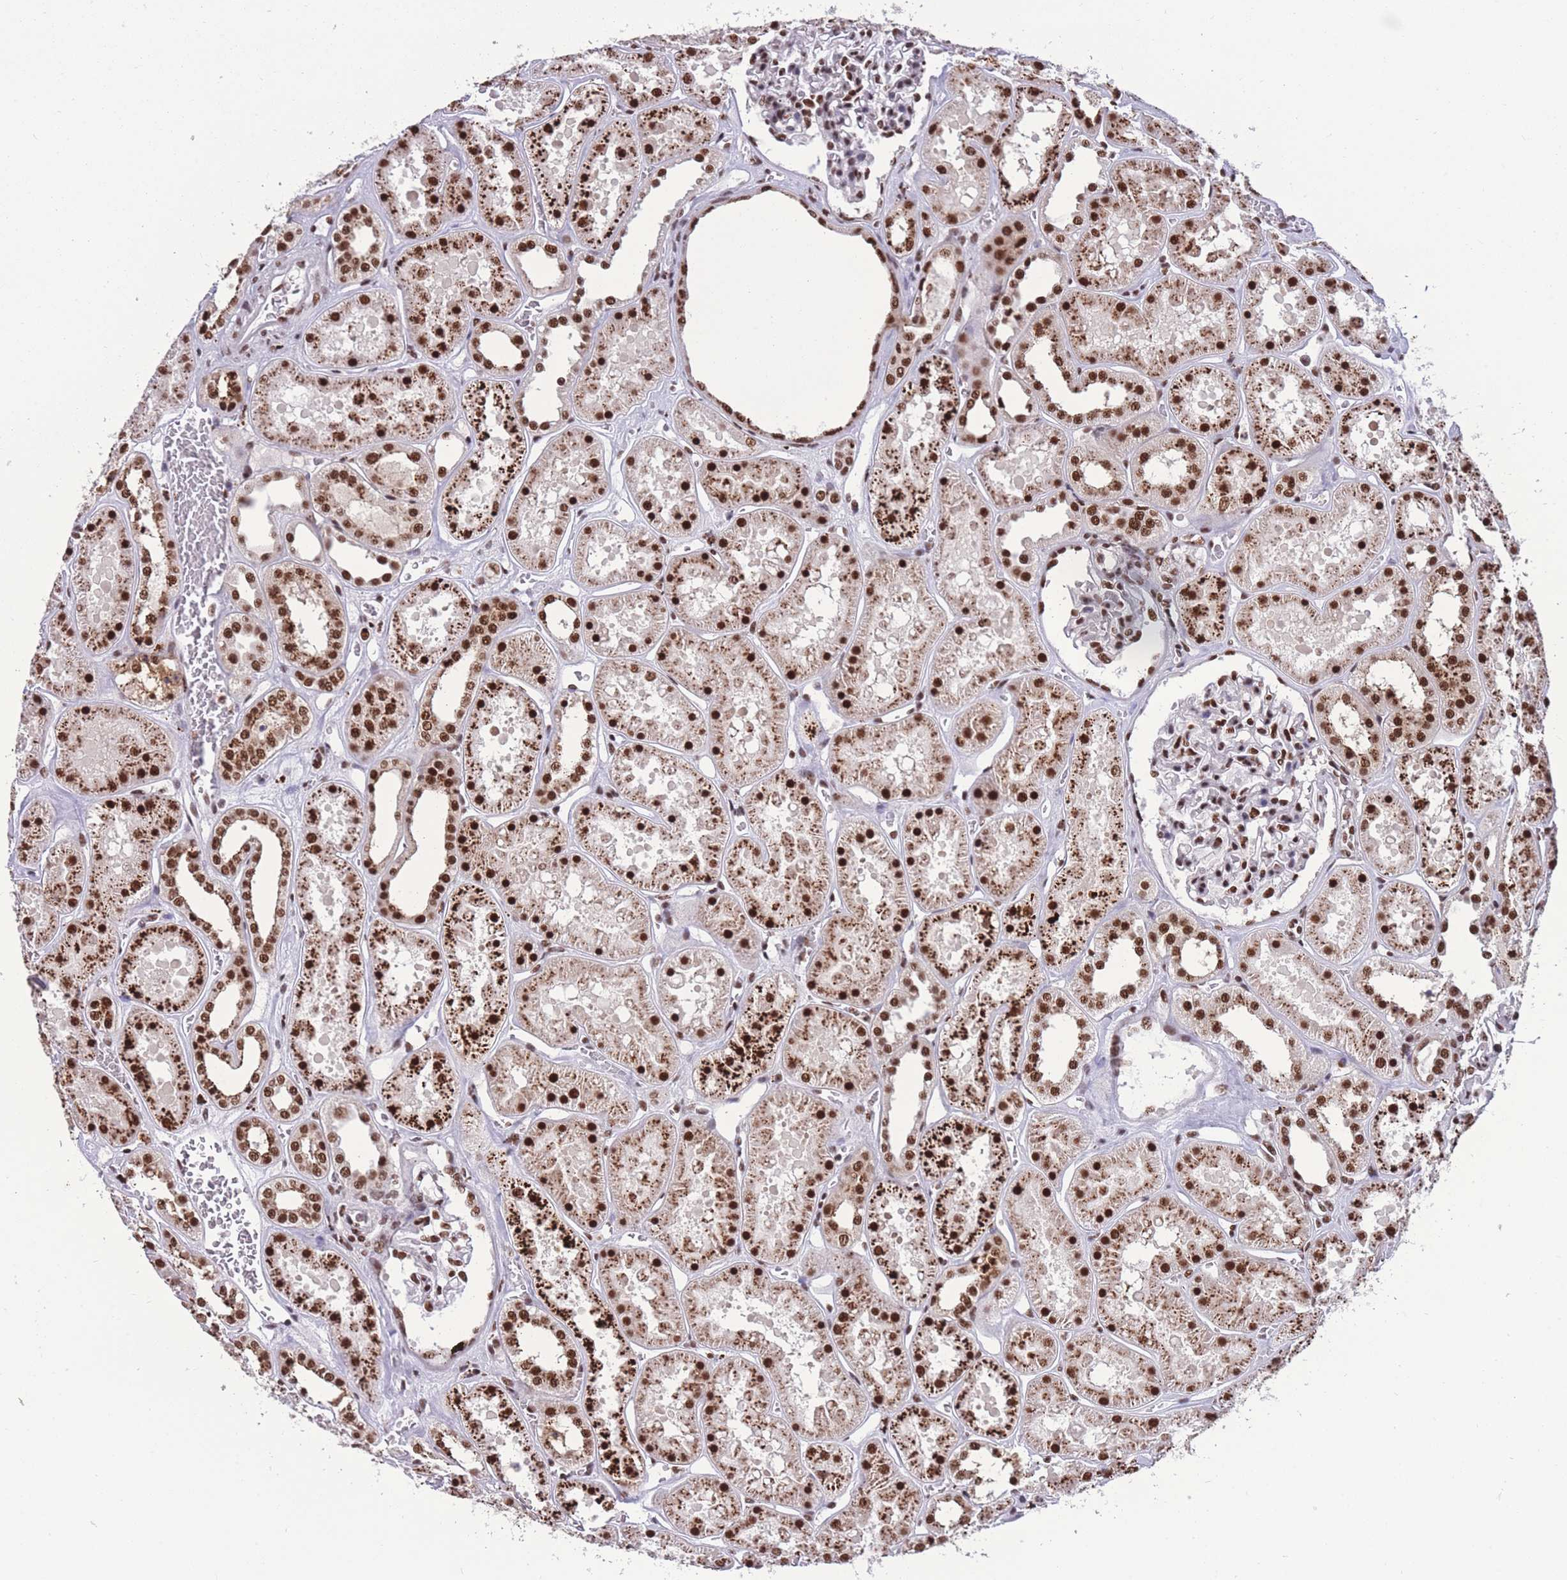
{"staining": {"intensity": "strong", "quantity": ">75%", "location": "nuclear"}, "tissue": "kidney", "cell_type": "Cells in glomeruli", "image_type": "normal", "snomed": [{"axis": "morphology", "description": "Normal tissue, NOS"}, {"axis": "topography", "description": "Kidney"}], "caption": "An image of human kidney stained for a protein shows strong nuclear brown staining in cells in glomeruli.", "gene": "PRPF19", "patient": {"sex": "female", "age": 41}}